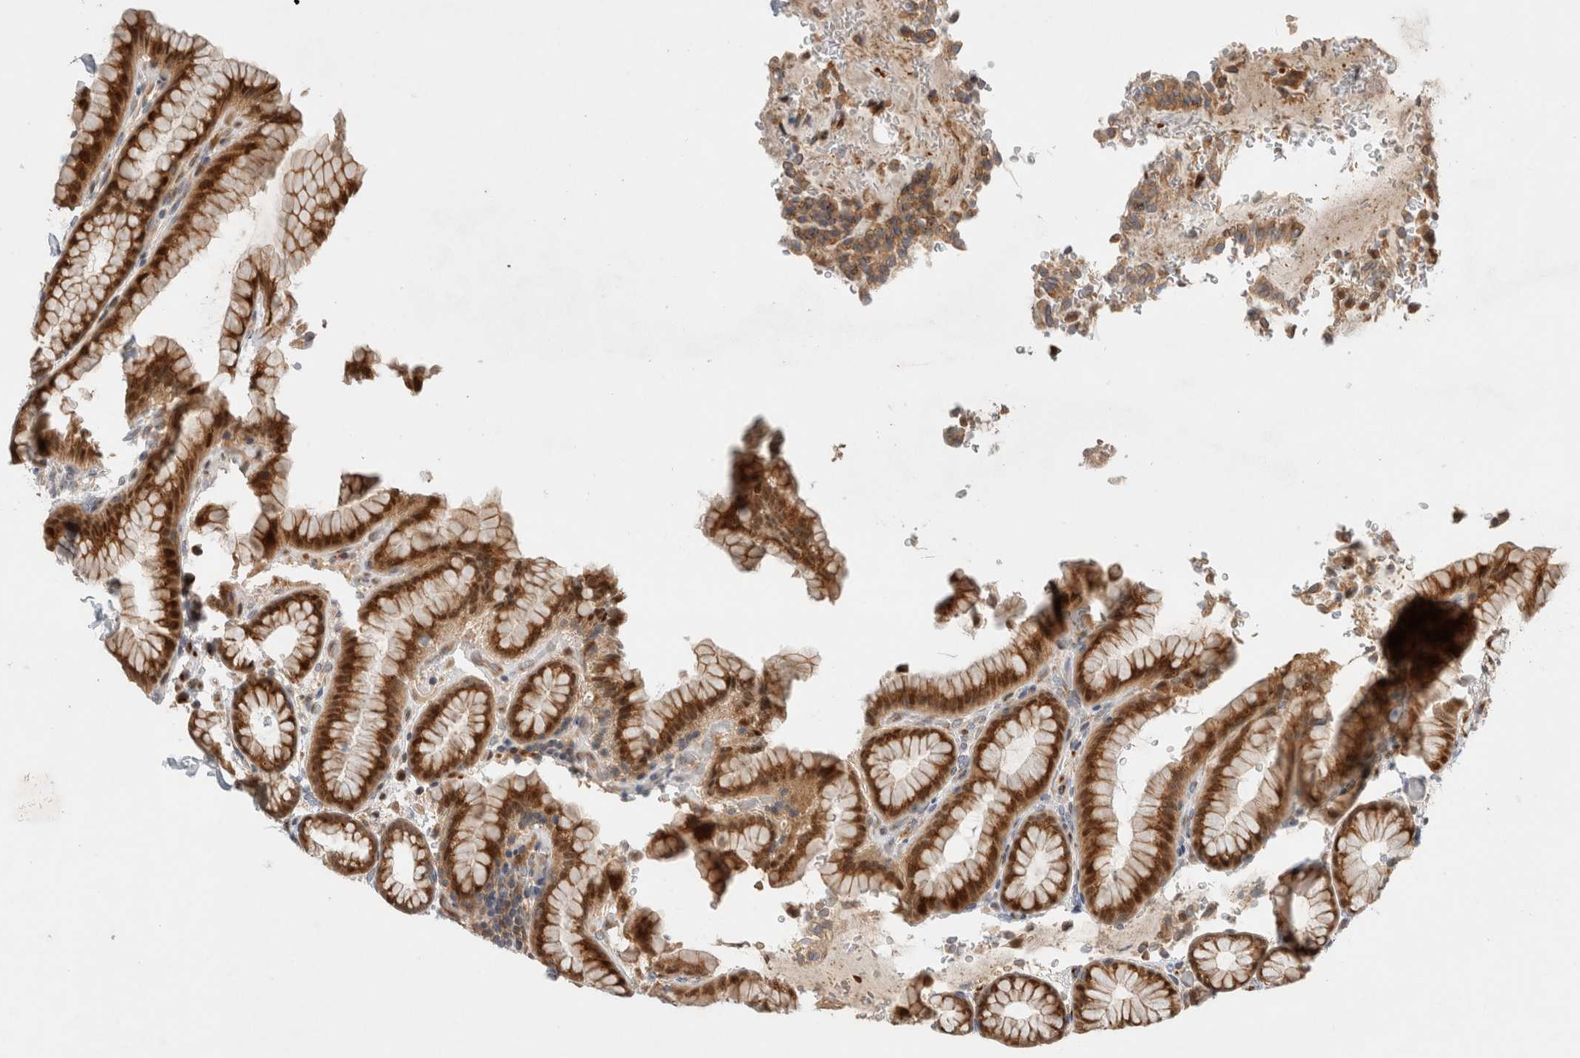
{"staining": {"intensity": "moderate", "quantity": ">75%", "location": "cytoplasmic/membranous,nuclear"}, "tissue": "stomach", "cell_type": "Glandular cells", "image_type": "normal", "snomed": [{"axis": "morphology", "description": "Normal tissue, NOS"}, {"axis": "topography", "description": "Stomach"}], "caption": "This micrograph reveals immunohistochemistry staining of normal stomach, with medium moderate cytoplasmic/membranous,nuclear staining in about >75% of glandular cells.", "gene": "OTUD6B", "patient": {"sex": "male", "age": 42}}